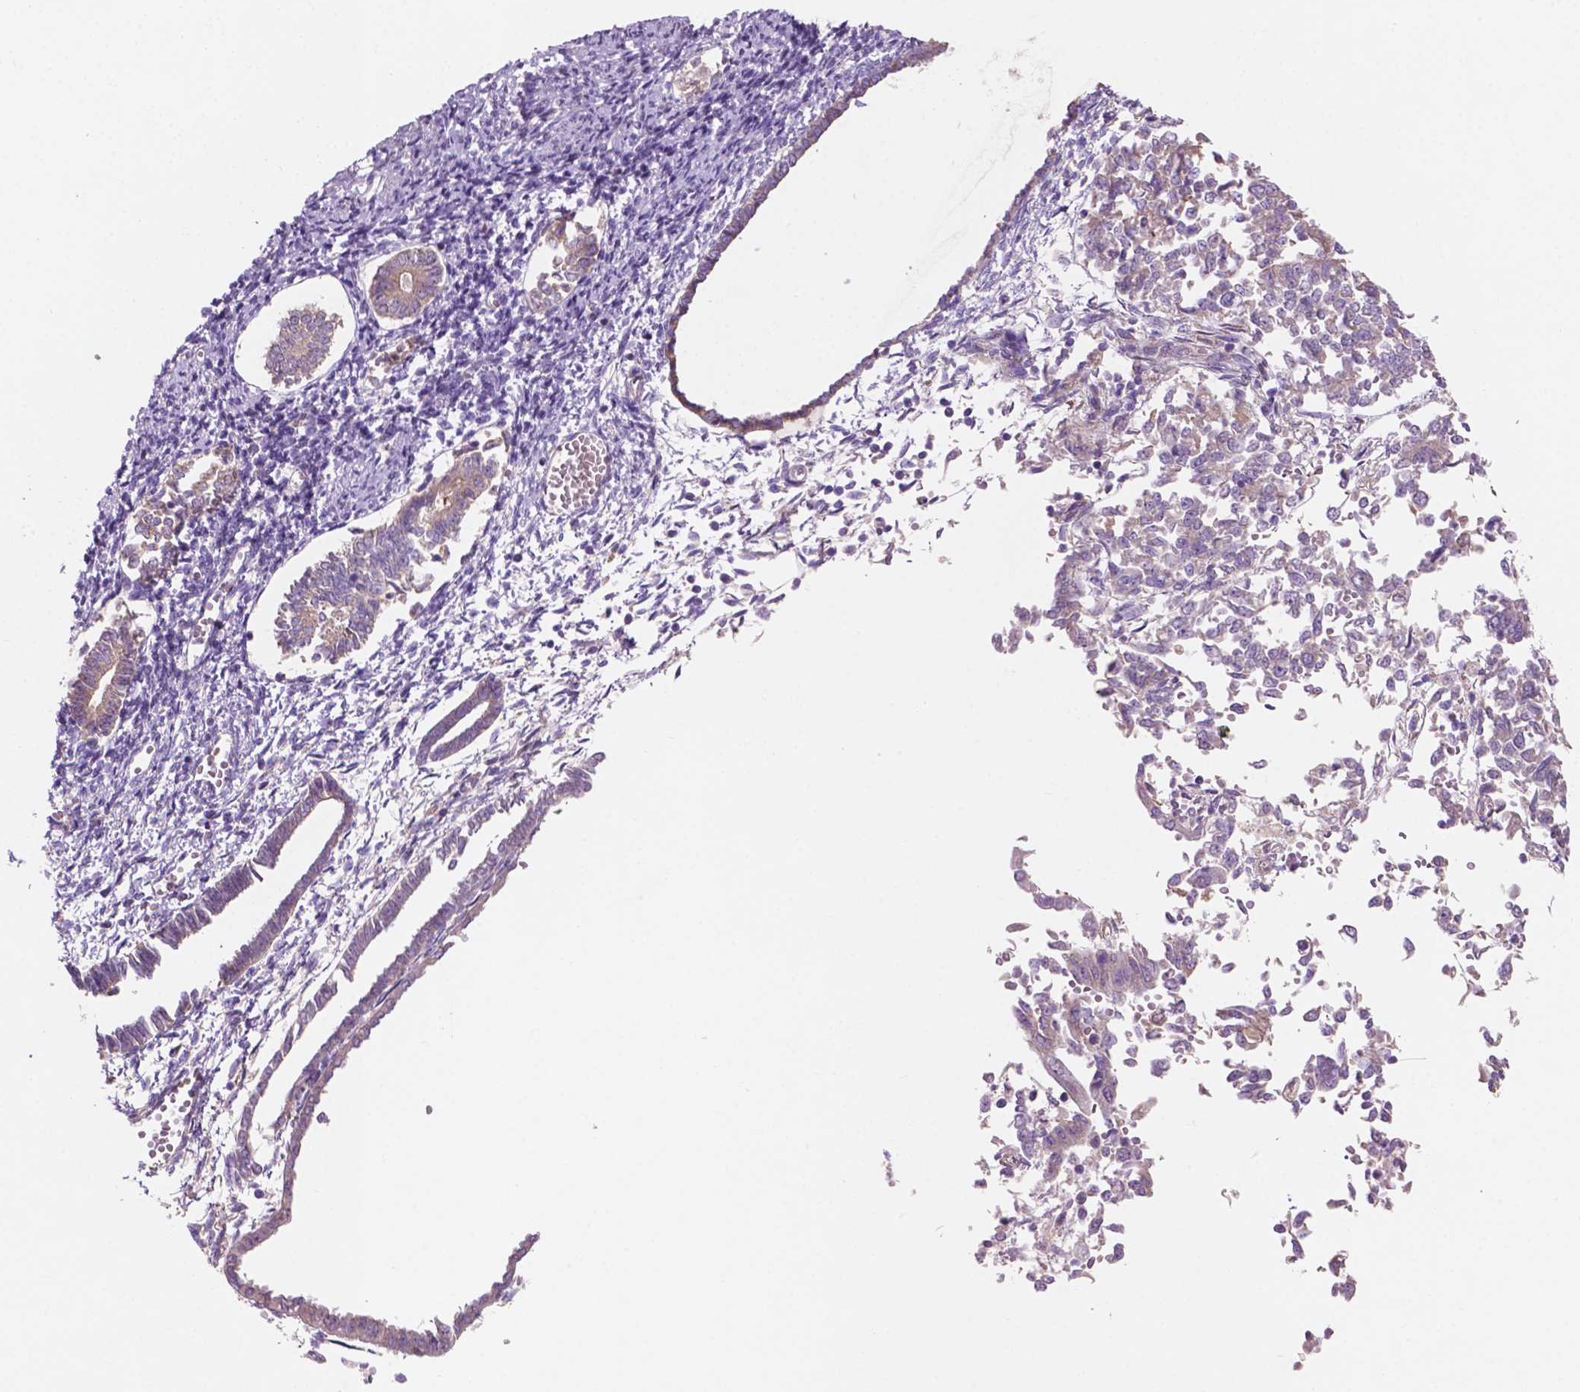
{"staining": {"intensity": "weak", "quantity": ">75%", "location": "cytoplasmic/membranous"}, "tissue": "endometrial cancer", "cell_type": "Tumor cells", "image_type": "cancer", "snomed": [{"axis": "morphology", "description": "Adenocarcinoma, NOS"}, {"axis": "topography", "description": "Endometrium"}], "caption": "A photomicrograph of human endometrial cancer (adenocarcinoma) stained for a protein exhibits weak cytoplasmic/membranous brown staining in tumor cells.", "gene": "LRP1B", "patient": {"sex": "female", "age": 65}}